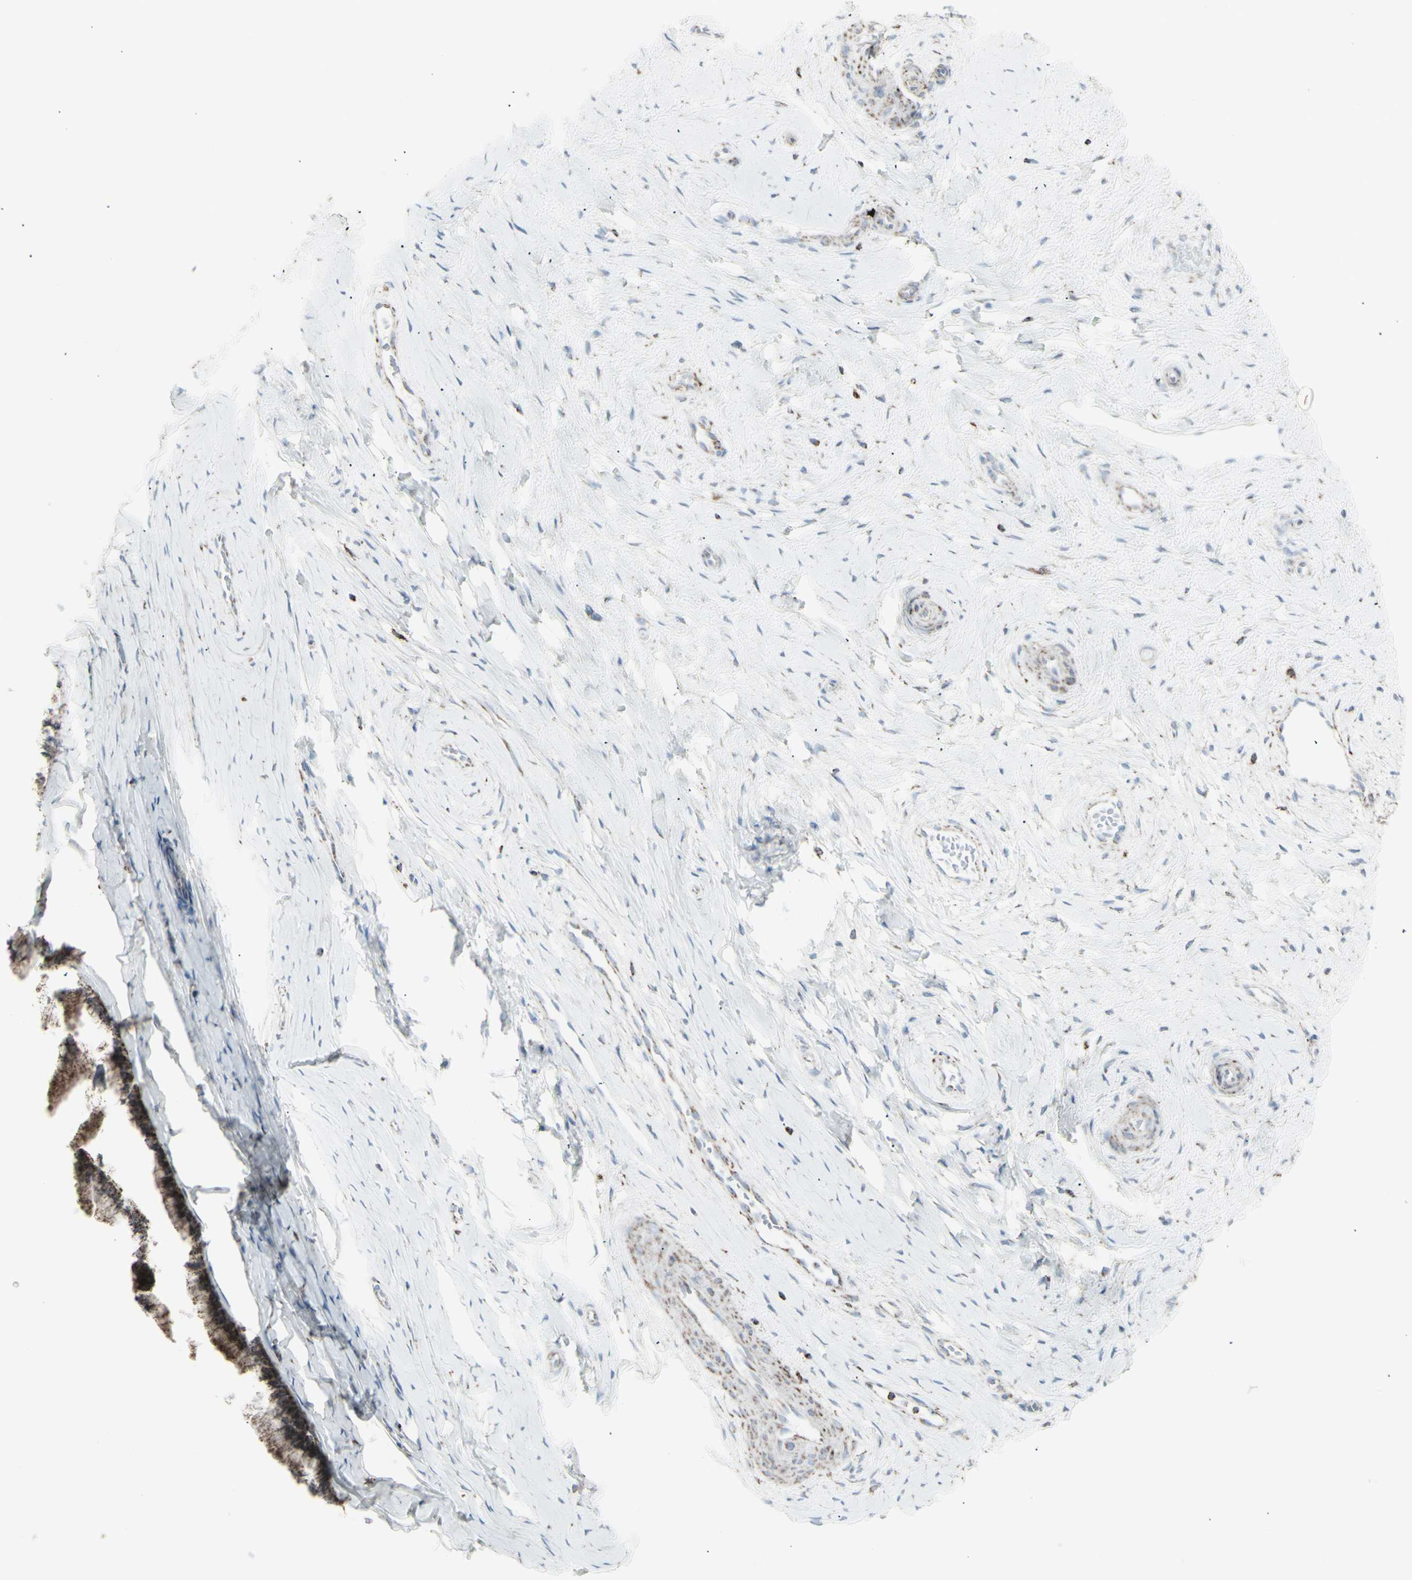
{"staining": {"intensity": "strong", "quantity": "25%-75%", "location": "cytoplasmic/membranous"}, "tissue": "cervix", "cell_type": "Glandular cells", "image_type": "normal", "snomed": [{"axis": "morphology", "description": "Normal tissue, NOS"}, {"axis": "topography", "description": "Cervix"}], "caption": "Immunohistochemical staining of benign cervix shows high levels of strong cytoplasmic/membranous positivity in about 25%-75% of glandular cells.", "gene": "PLGRKT", "patient": {"sex": "female", "age": 39}}